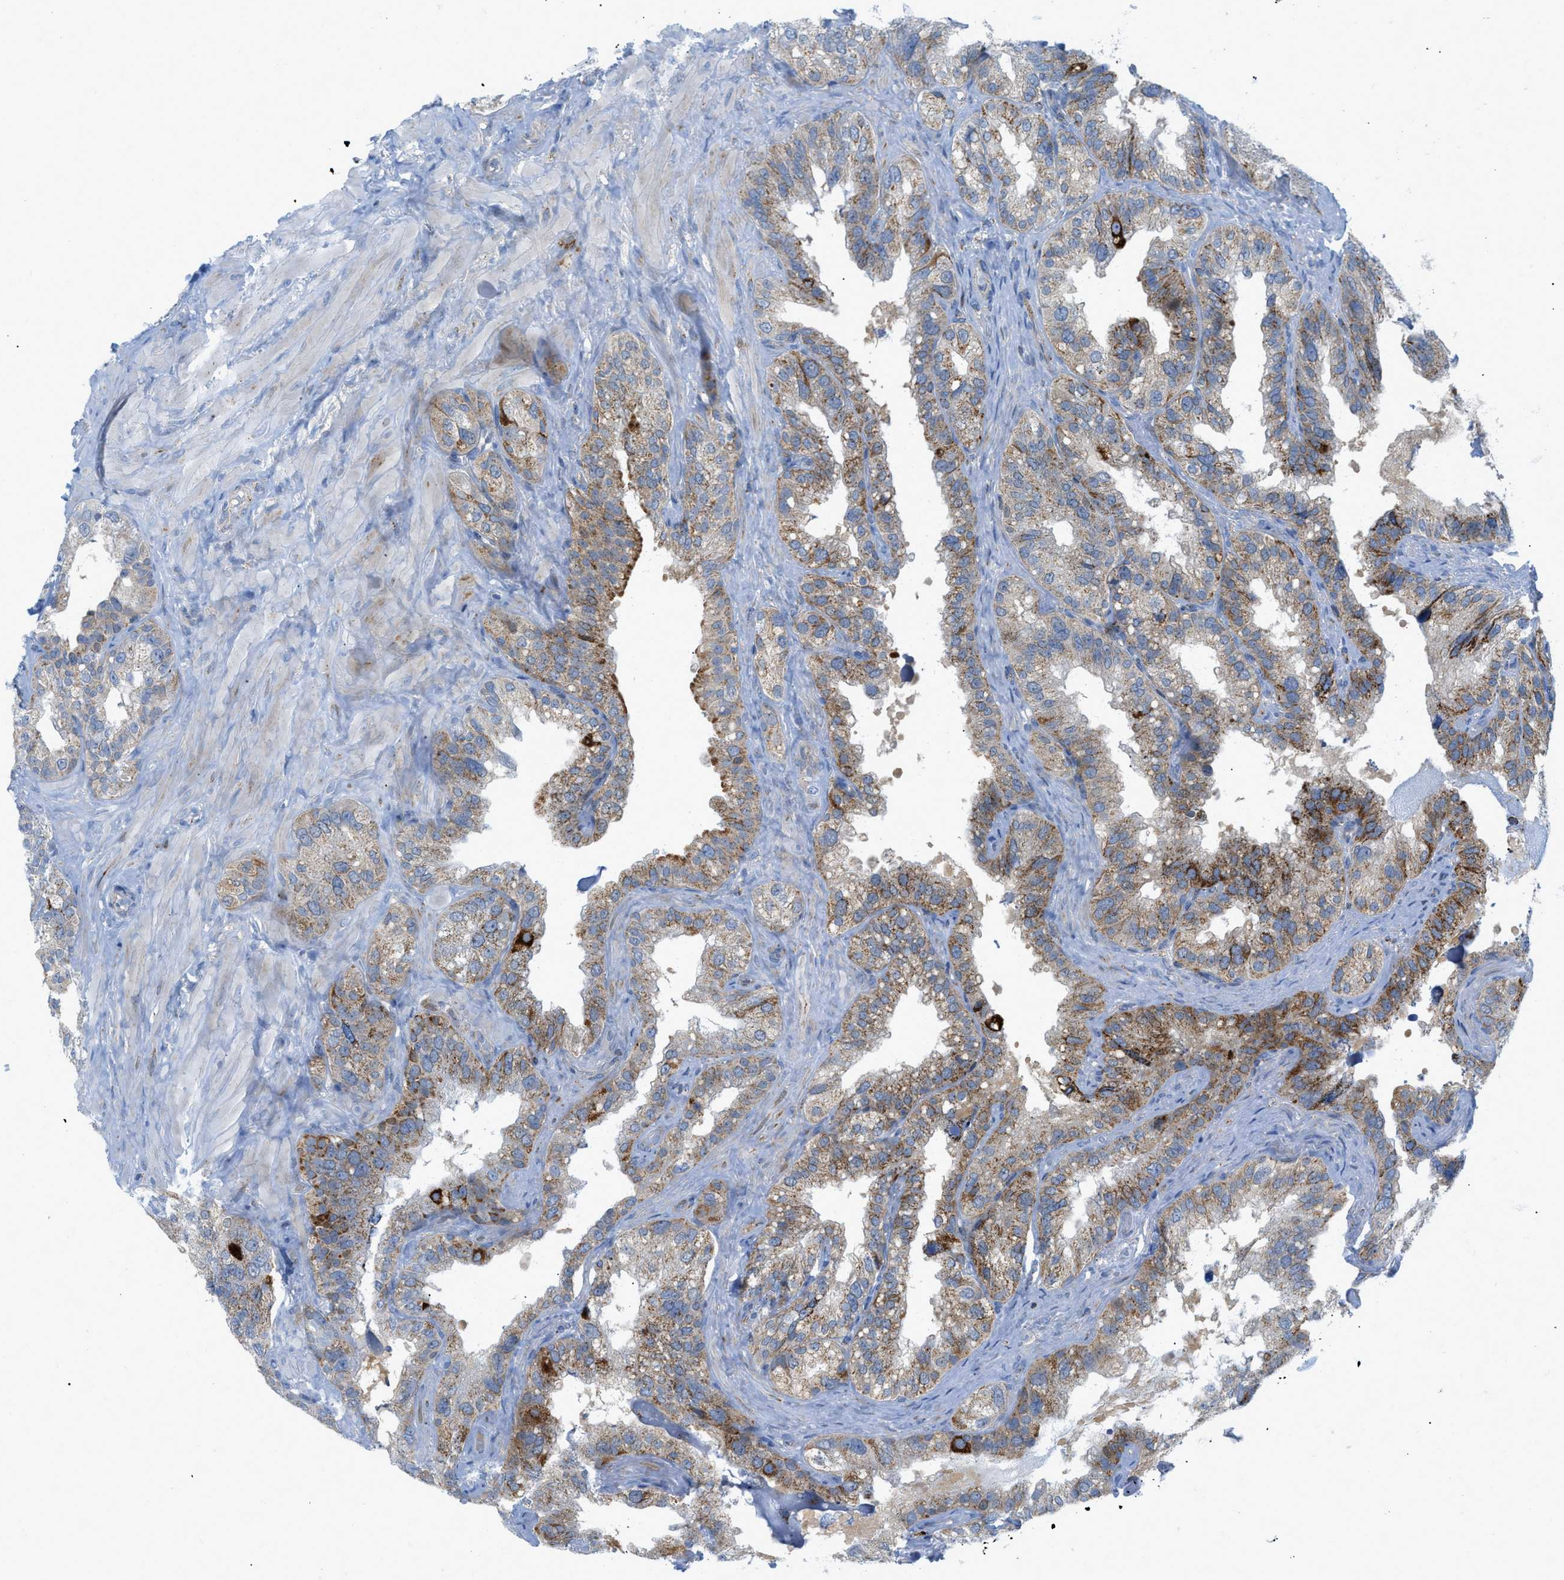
{"staining": {"intensity": "moderate", "quantity": "25%-75%", "location": "cytoplasmic/membranous"}, "tissue": "seminal vesicle", "cell_type": "Glandular cells", "image_type": "normal", "snomed": [{"axis": "morphology", "description": "Normal tissue, NOS"}, {"axis": "topography", "description": "Seminal veicle"}], "caption": "The micrograph displays a brown stain indicating the presence of a protein in the cytoplasmic/membranous of glandular cells in seminal vesicle.", "gene": "RBBP9", "patient": {"sex": "male", "age": 68}}